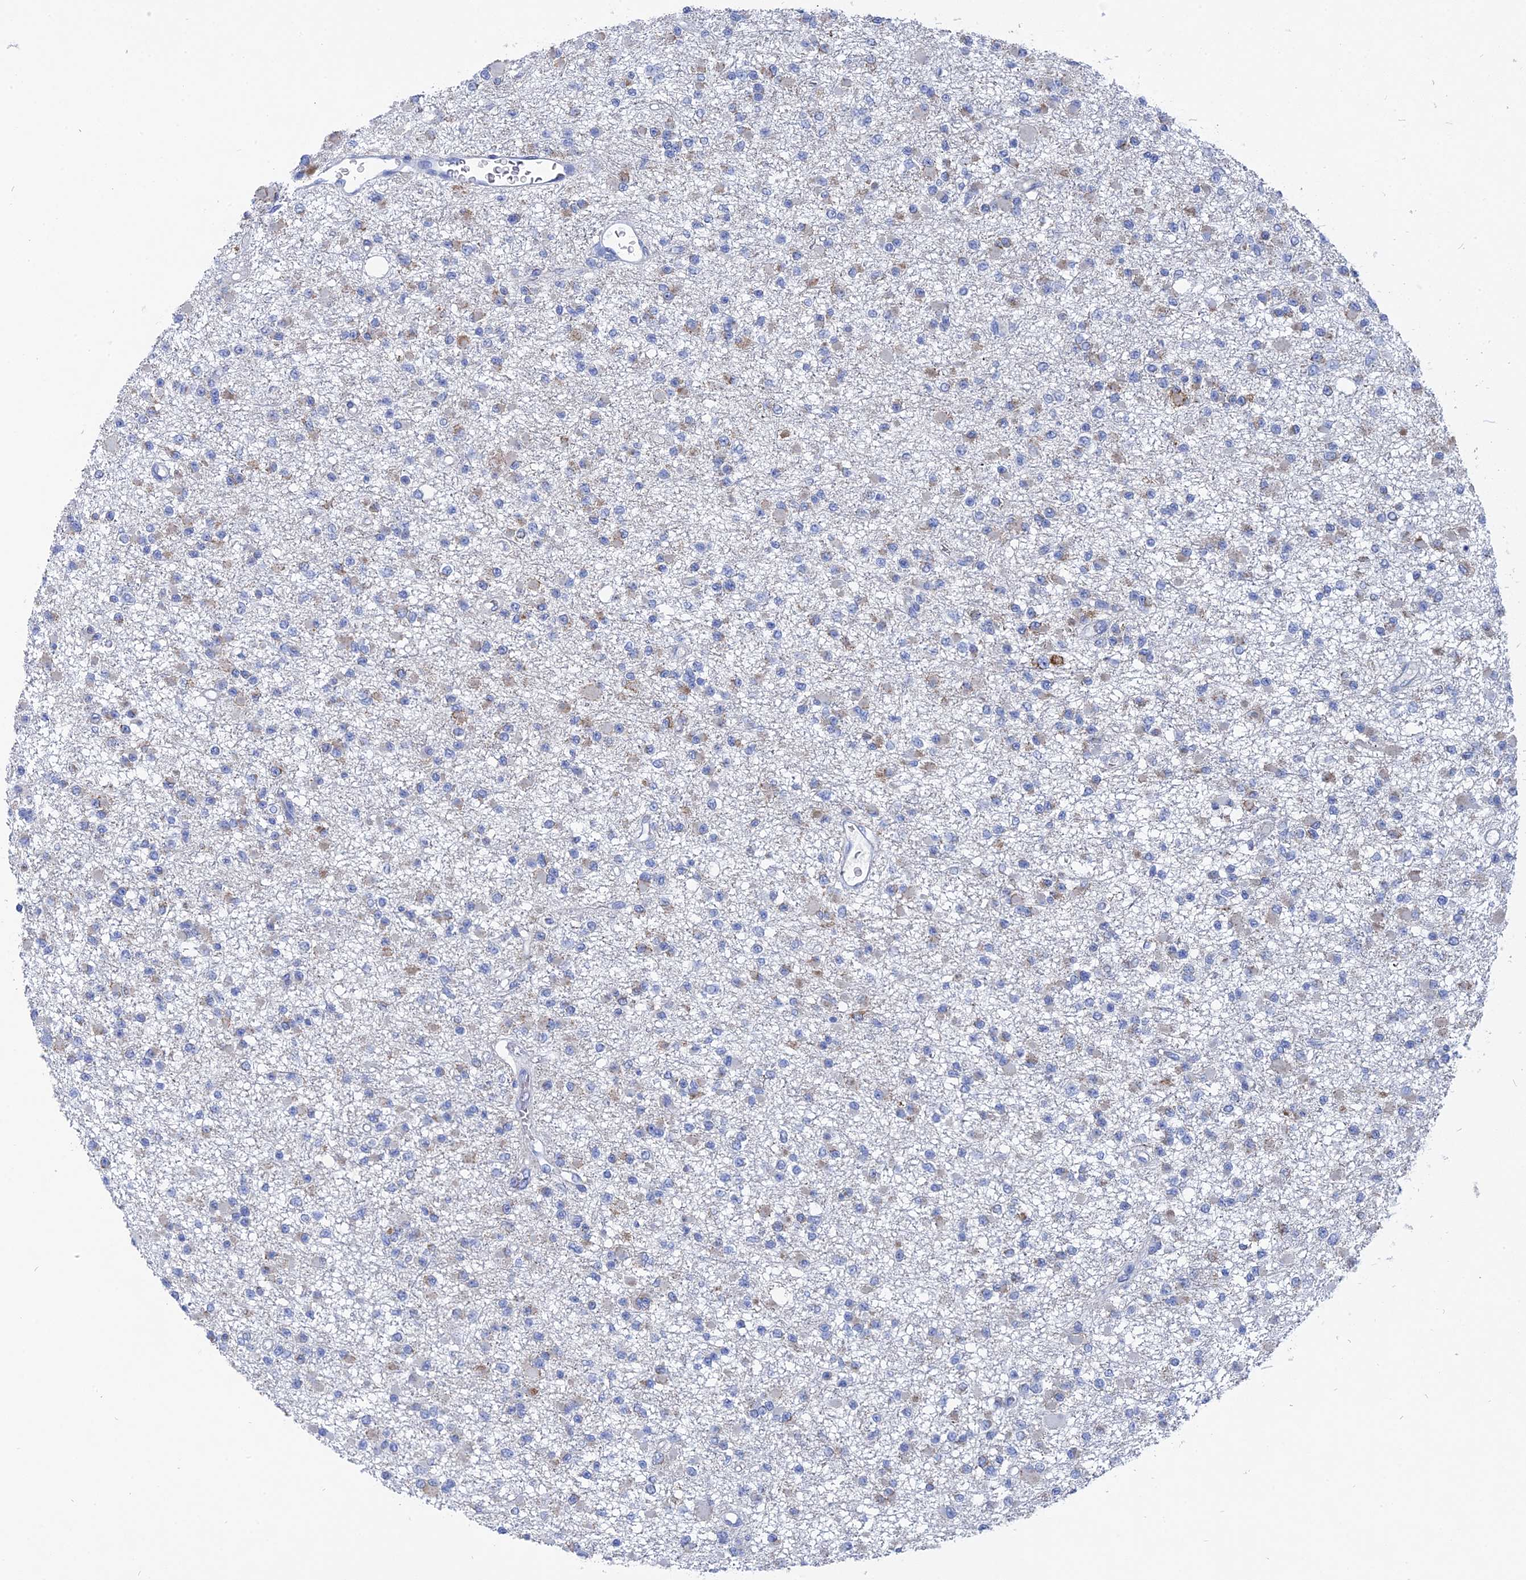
{"staining": {"intensity": "negative", "quantity": "none", "location": "none"}, "tissue": "glioma", "cell_type": "Tumor cells", "image_type": "cancer", "snomed": [{"axis": "morphology", "description": "Glioma, malignant, Low grade"}, {"axis": "topography", "description": "Brain"}], "caption": "IHC histopathology image of neoplastic tissue: malignant low-grade glioma stained with DAB (3,3'-diaminobenzidine) displays no significant protein expression in tumor cells.", "gene": "HIGD1A", "patient": {"sex": "female", "age": 22}}